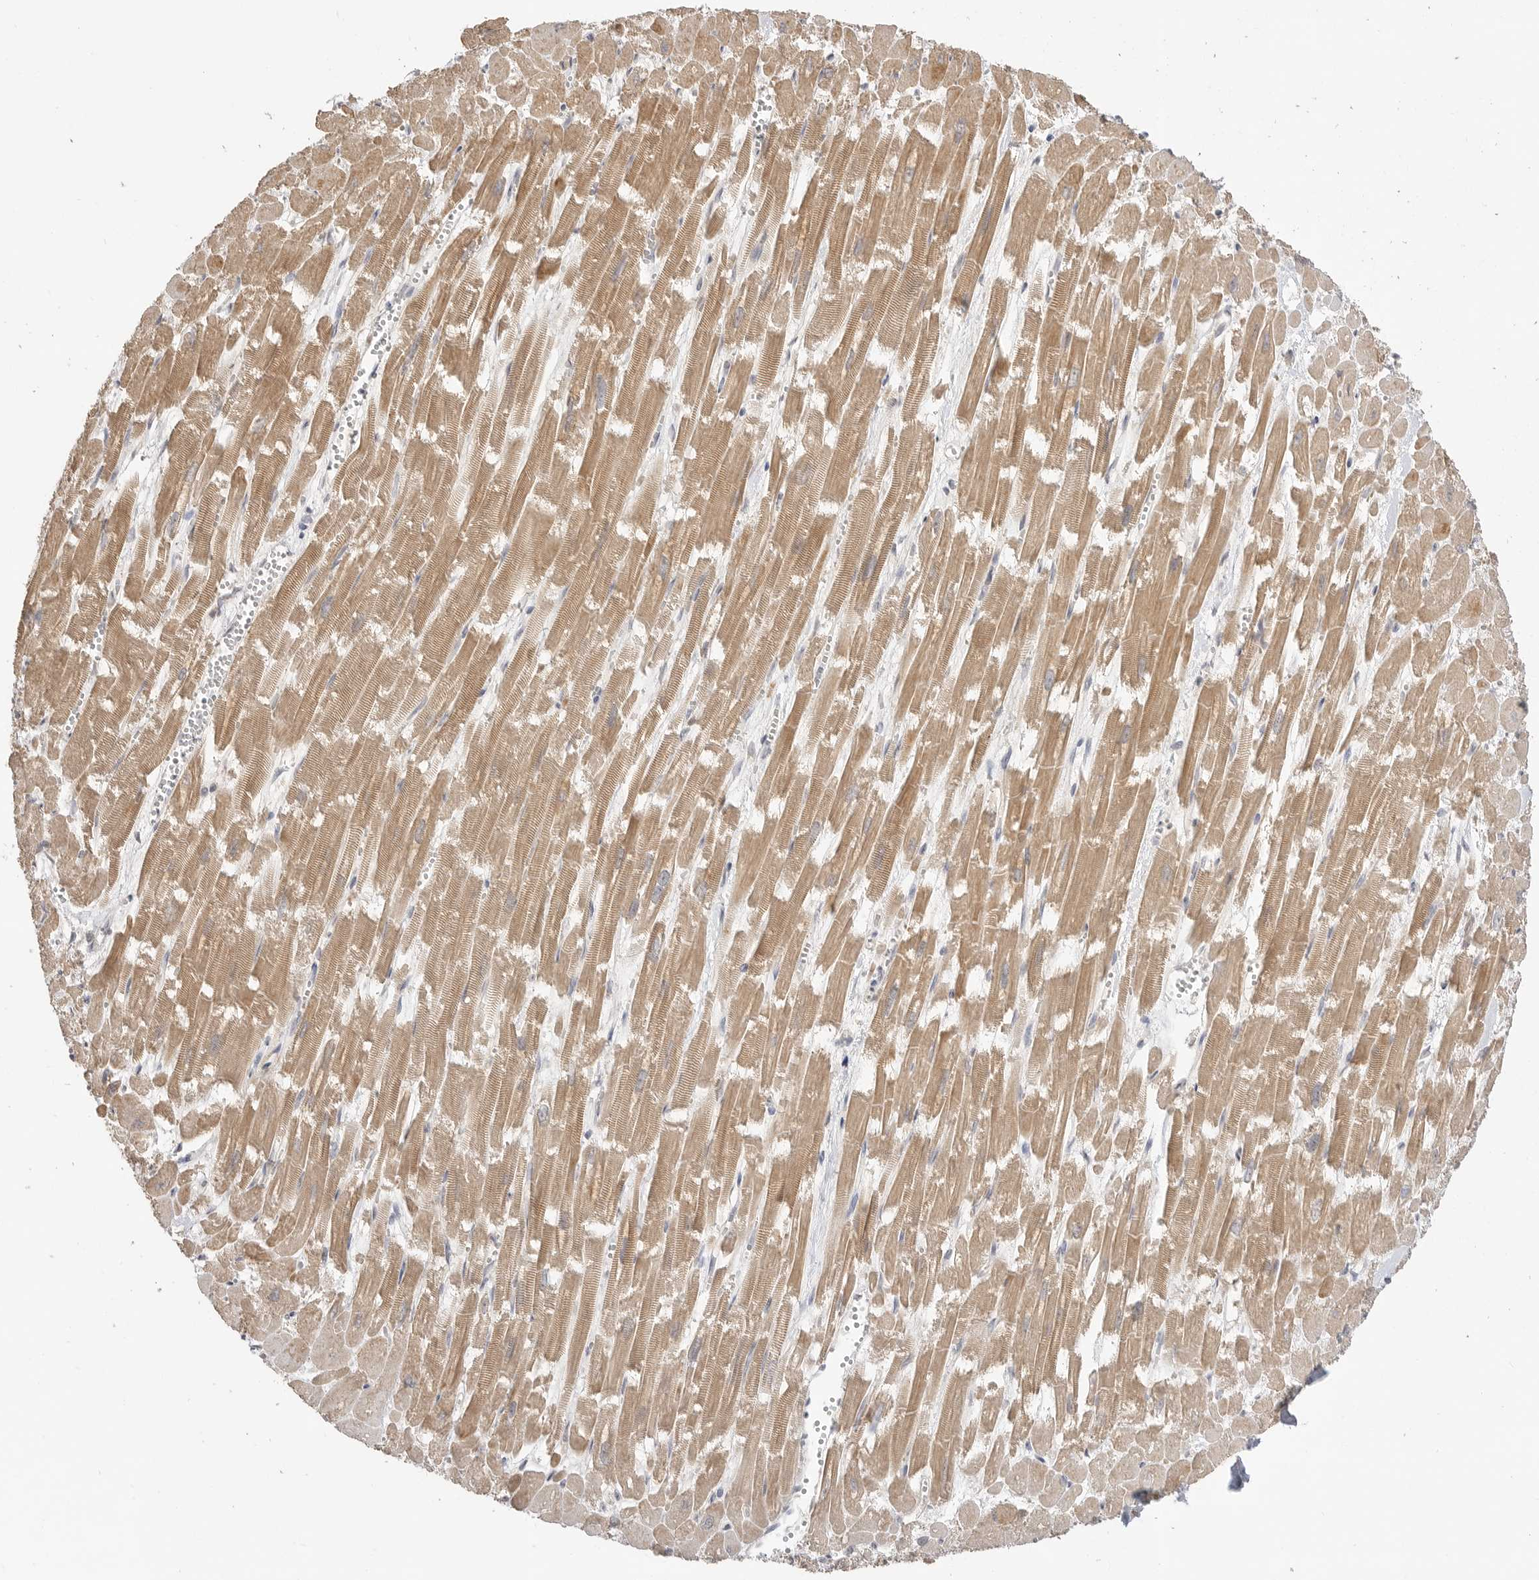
{"staining": {"intensity": "moderate", "quantity": ">75%", "location": "cytoplasmic/membranous,nuclear"}, "tissue": "heart muscle", "cell_type": "Cardiomyocytes", "image_type": "normal", "snomed": [{"axis": "morphology", "description": "Normal tissue, NOS"}, {"axis": "topography", "description": "Heart"}], "caption": "A brown stain highlights moderate cytoplasmic/membranous,nuclear positivity of a protein in cardiomyocytes of normal human heart muscle. (Brightfield microscopy of DAB IHC at high magnification).", "gene": "ALKAL1", "patient": {"sex": "male", "age": 54}}